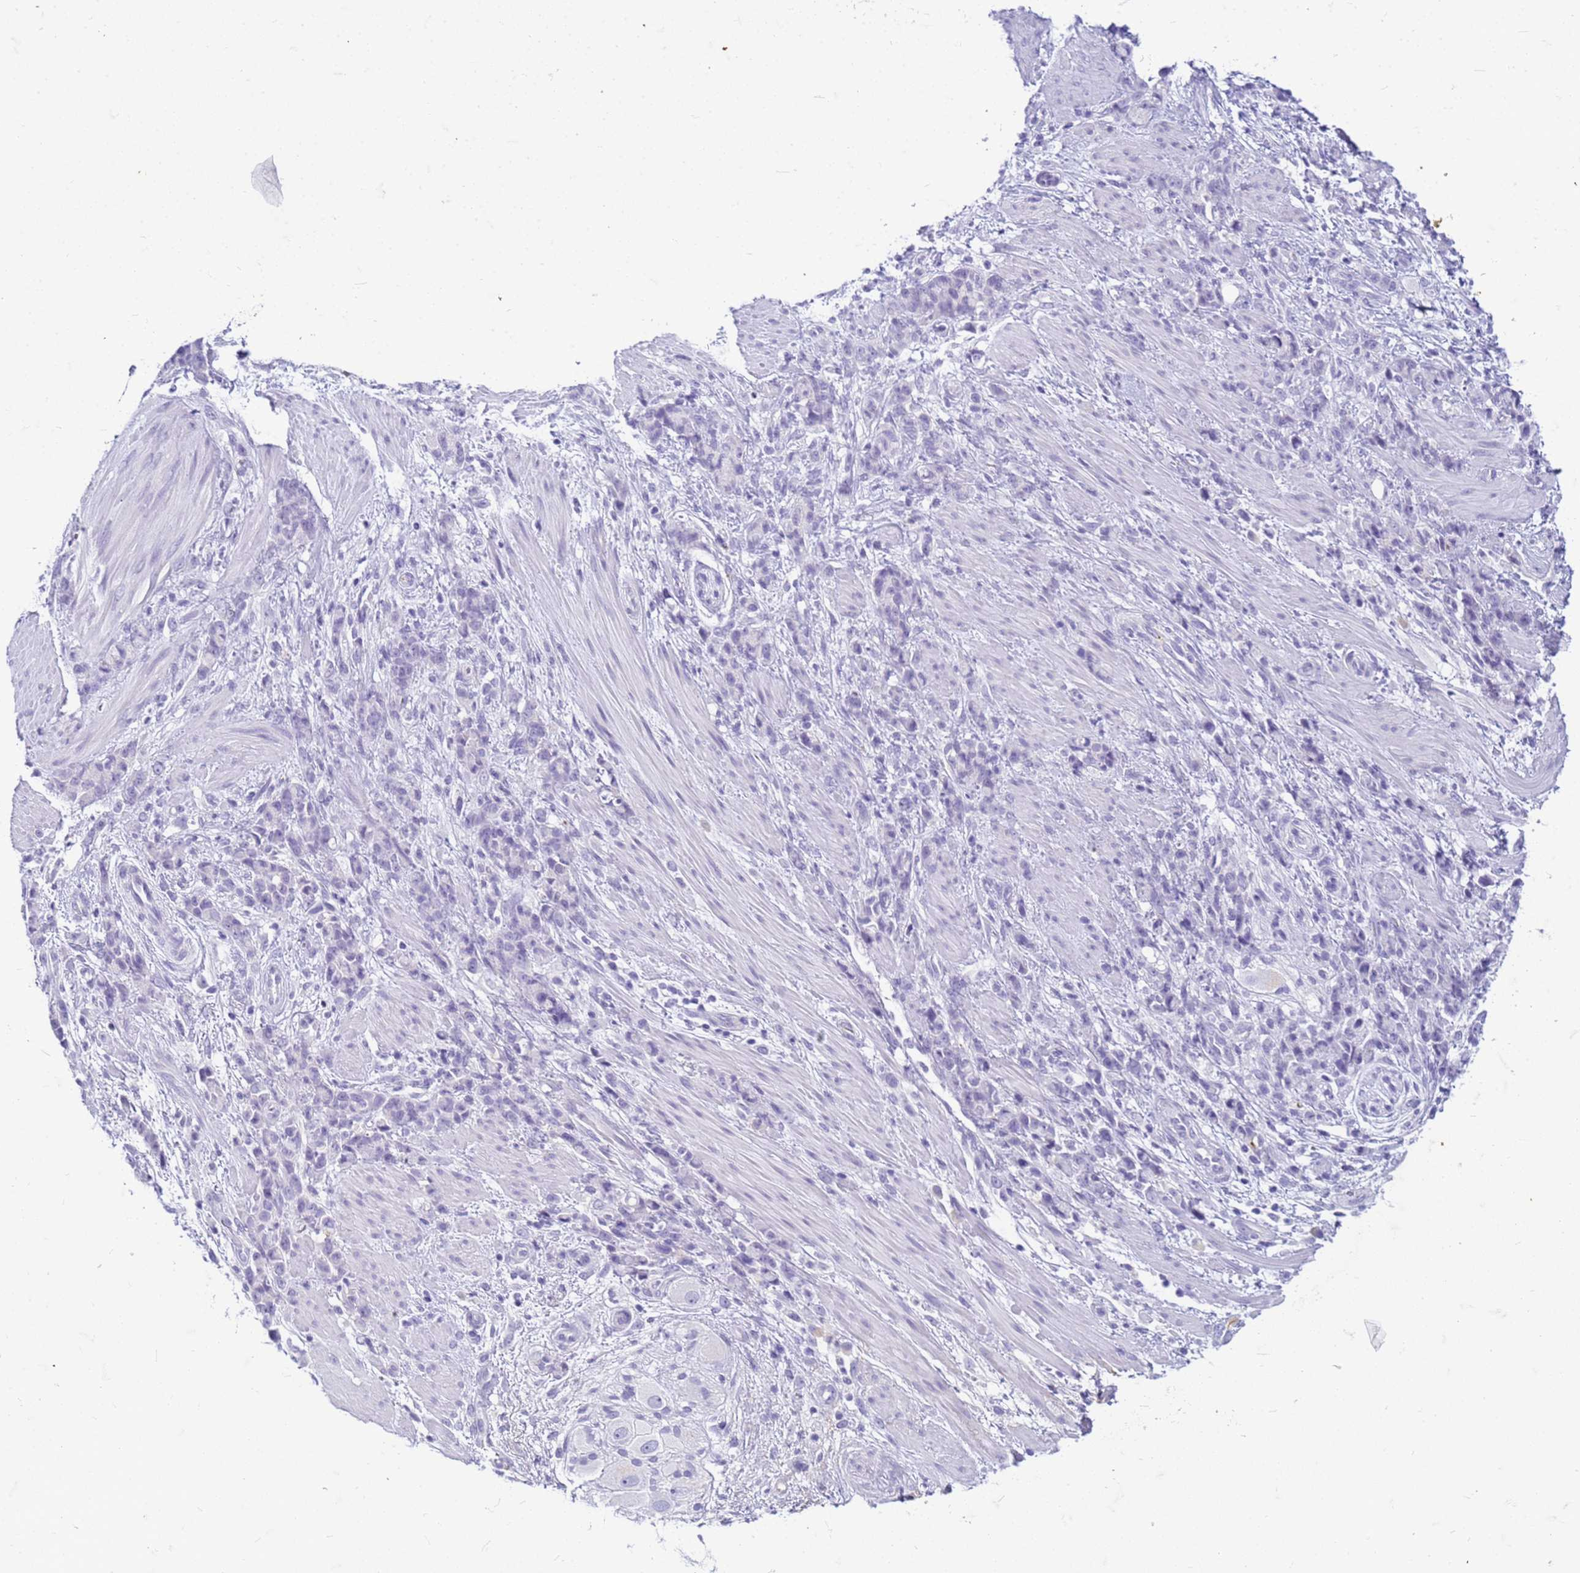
{"staining": {"intensity": "negative", "quantity": "none", "location": "none"}, "tissue": "stomach cancer", "cell_type": "Tumor cells", "image_type": "cancer", "snomed": [{"axis": "morphology", "description": "Normal tissue, NOS"}, {"axis": "morphology", "description": "Adenocarcinoma, NOS"}, {"axis": "topography", "description": "Stomach"}], "caption": "DAB (3,3'-diaminobenzidine) immunohistochemical staining of stomach cancer shows no significant expression in tumor cells.", "gene": "CFAP100", "patient": {"sex": "female", "age": 79}}